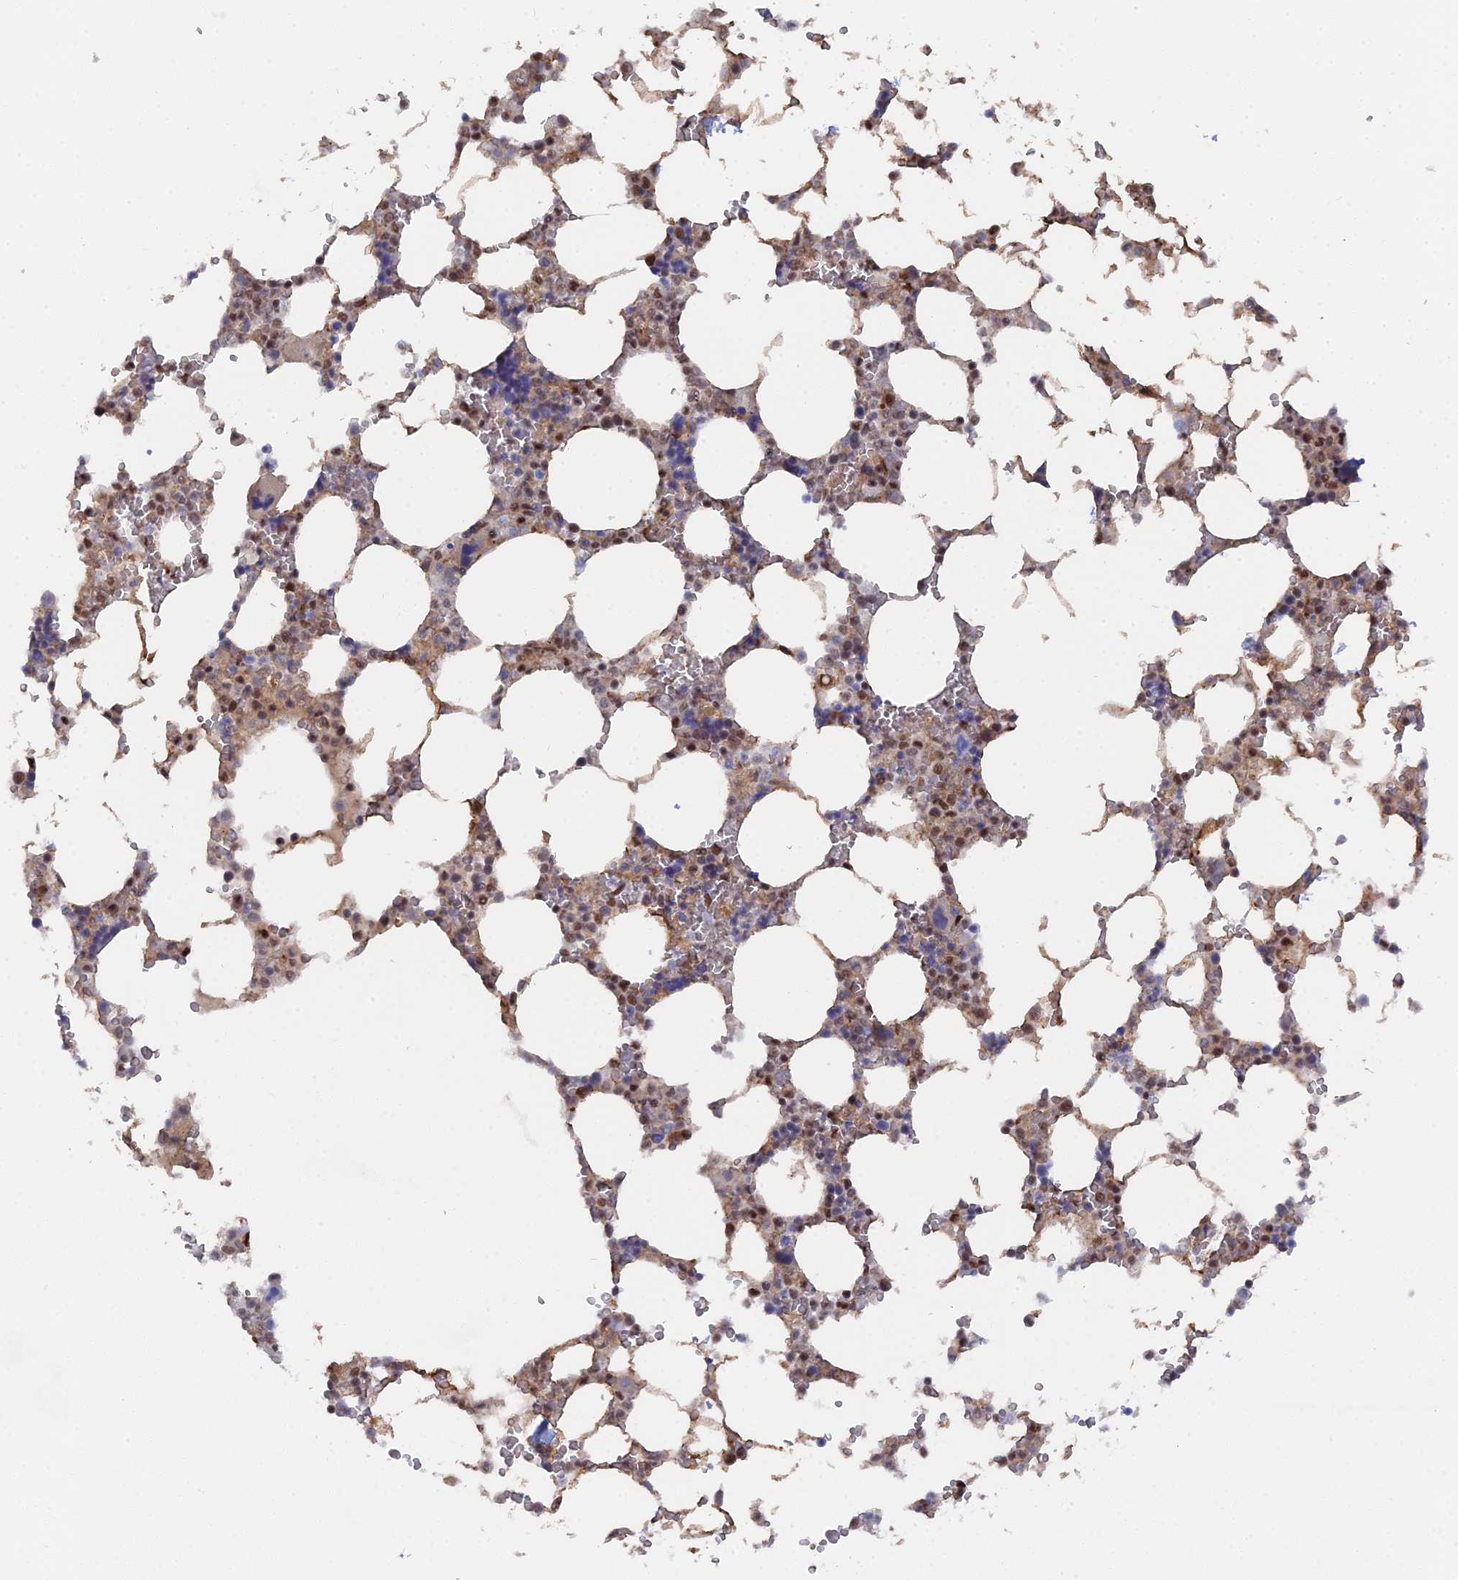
{"staining": {"intensity": "moderate", "quantity": "25%-75%", "location": "nuclear"}, "tissue": "bone marrow", "cell_type": "Hematopoietic cells", "image_type": "normal", "snomed": [{"axis": "morphology", "description": "Normal tissue, NOS"}, {"axis": "topography", "description": "Bone marrow"}], "caption": "High-magnification brightfield microscopy of normal bone marrow stained with DAB (3,3'-diaminobenzidine) (brown) and counterstained with hematoxylin (blue). hematopoietic cells exhibit moderate nuclear staining is identified in approximately25%-75% of cells. The staining was performed using DAB (3,3'-diaminobenzidine) to visualize the protein expression in brown, while the nuclei were stained in blue with hematoxylin (Magnification: 20x).", "gene": "CCDC85A", "patient": {"sex": "male", "age": 64}}